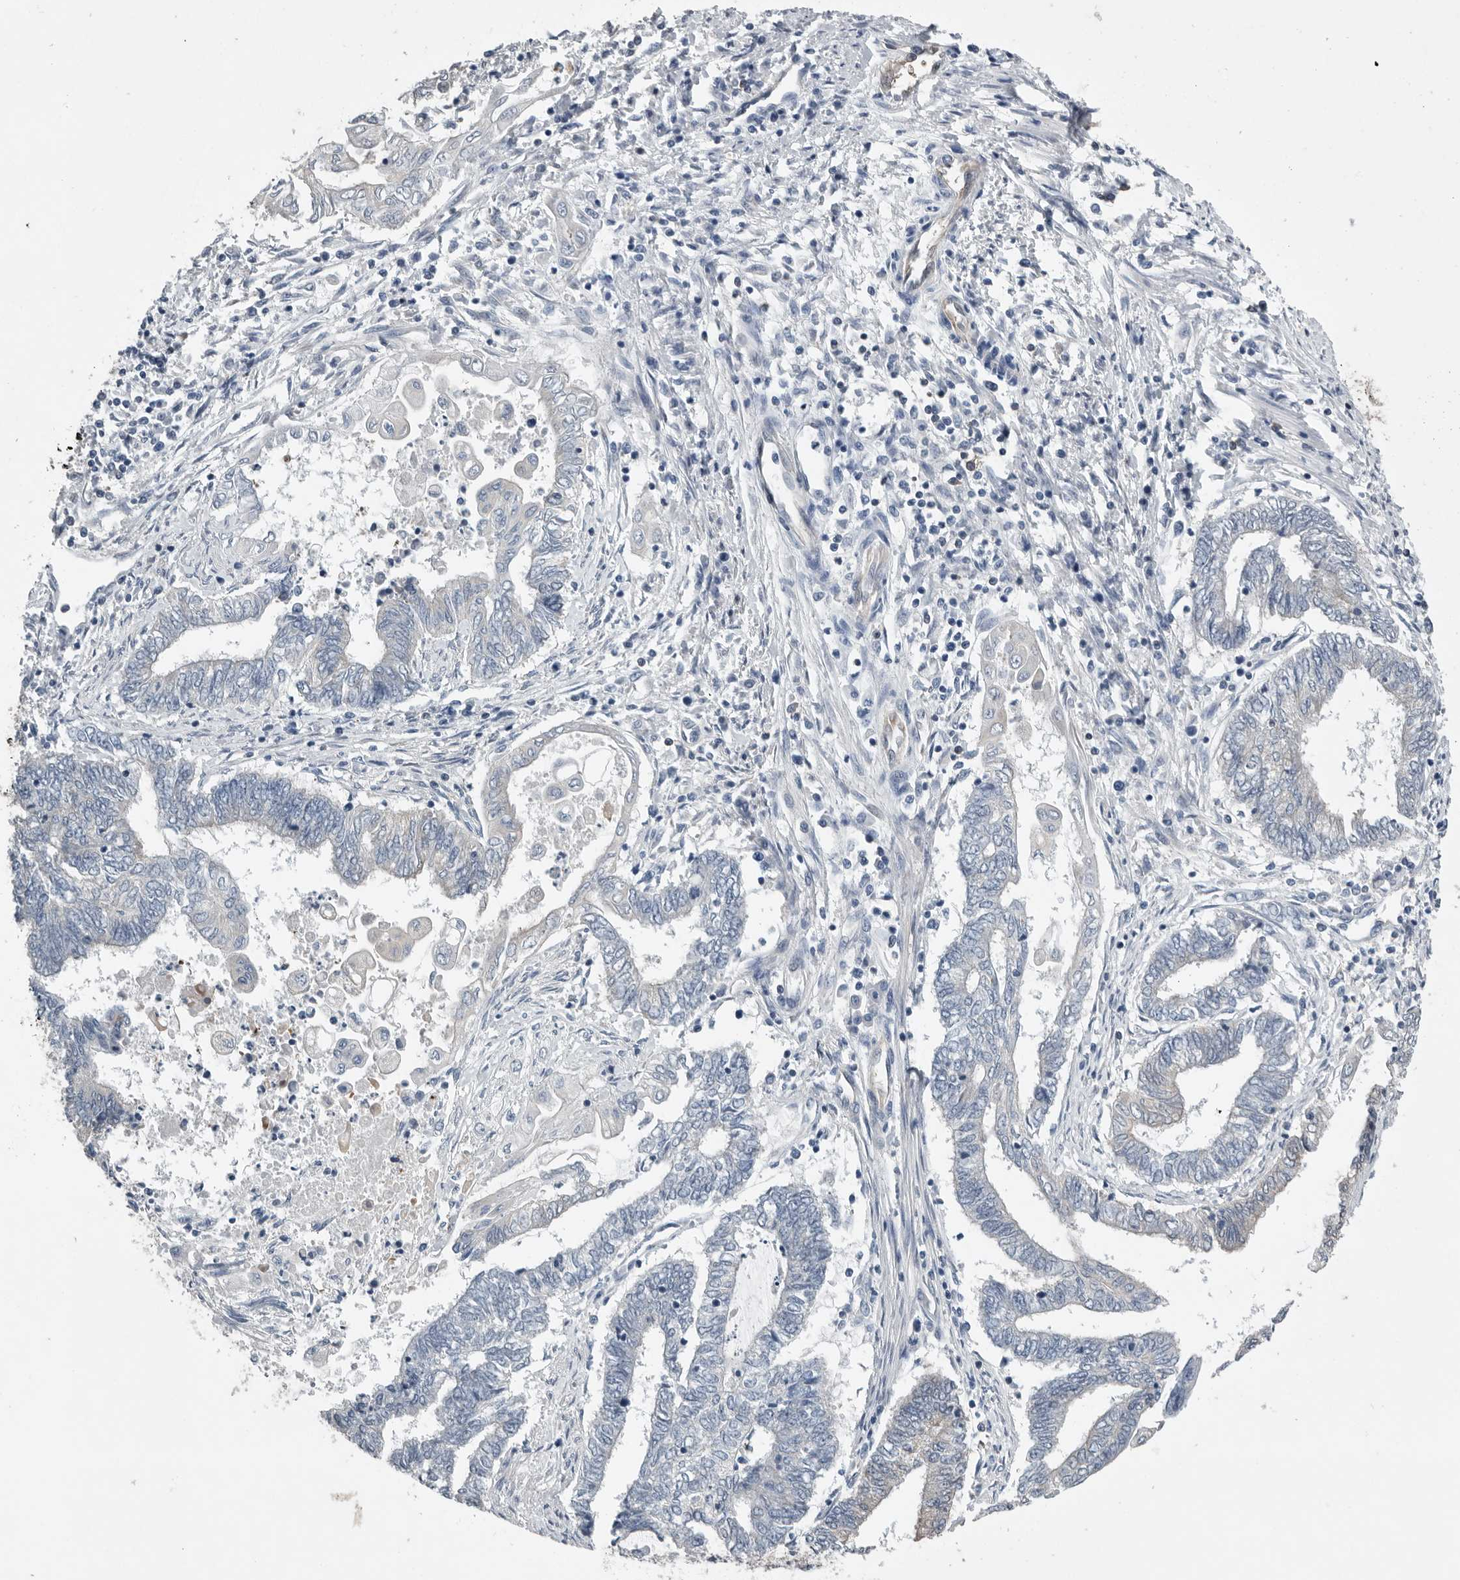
{"staining": {"intensity": "negative", "quantity": "none", "location": "none"}, "tissue": "endometrial cancer", "cell_type": "Tumor cells", "image_type": "cancer", "snomed": [{"axis": "morphology", "description": "Adenocarcinoma, NOS"}, {"axis": "topography", "description": "Uterus"}, {"axis": "topography", "description": "Endometrium"}], "caption": "Tumor cells are negative for protein expression in human endometrial cancer.", "gene": "PDCD4", "patient": {"sex": "female", "age": 70}}